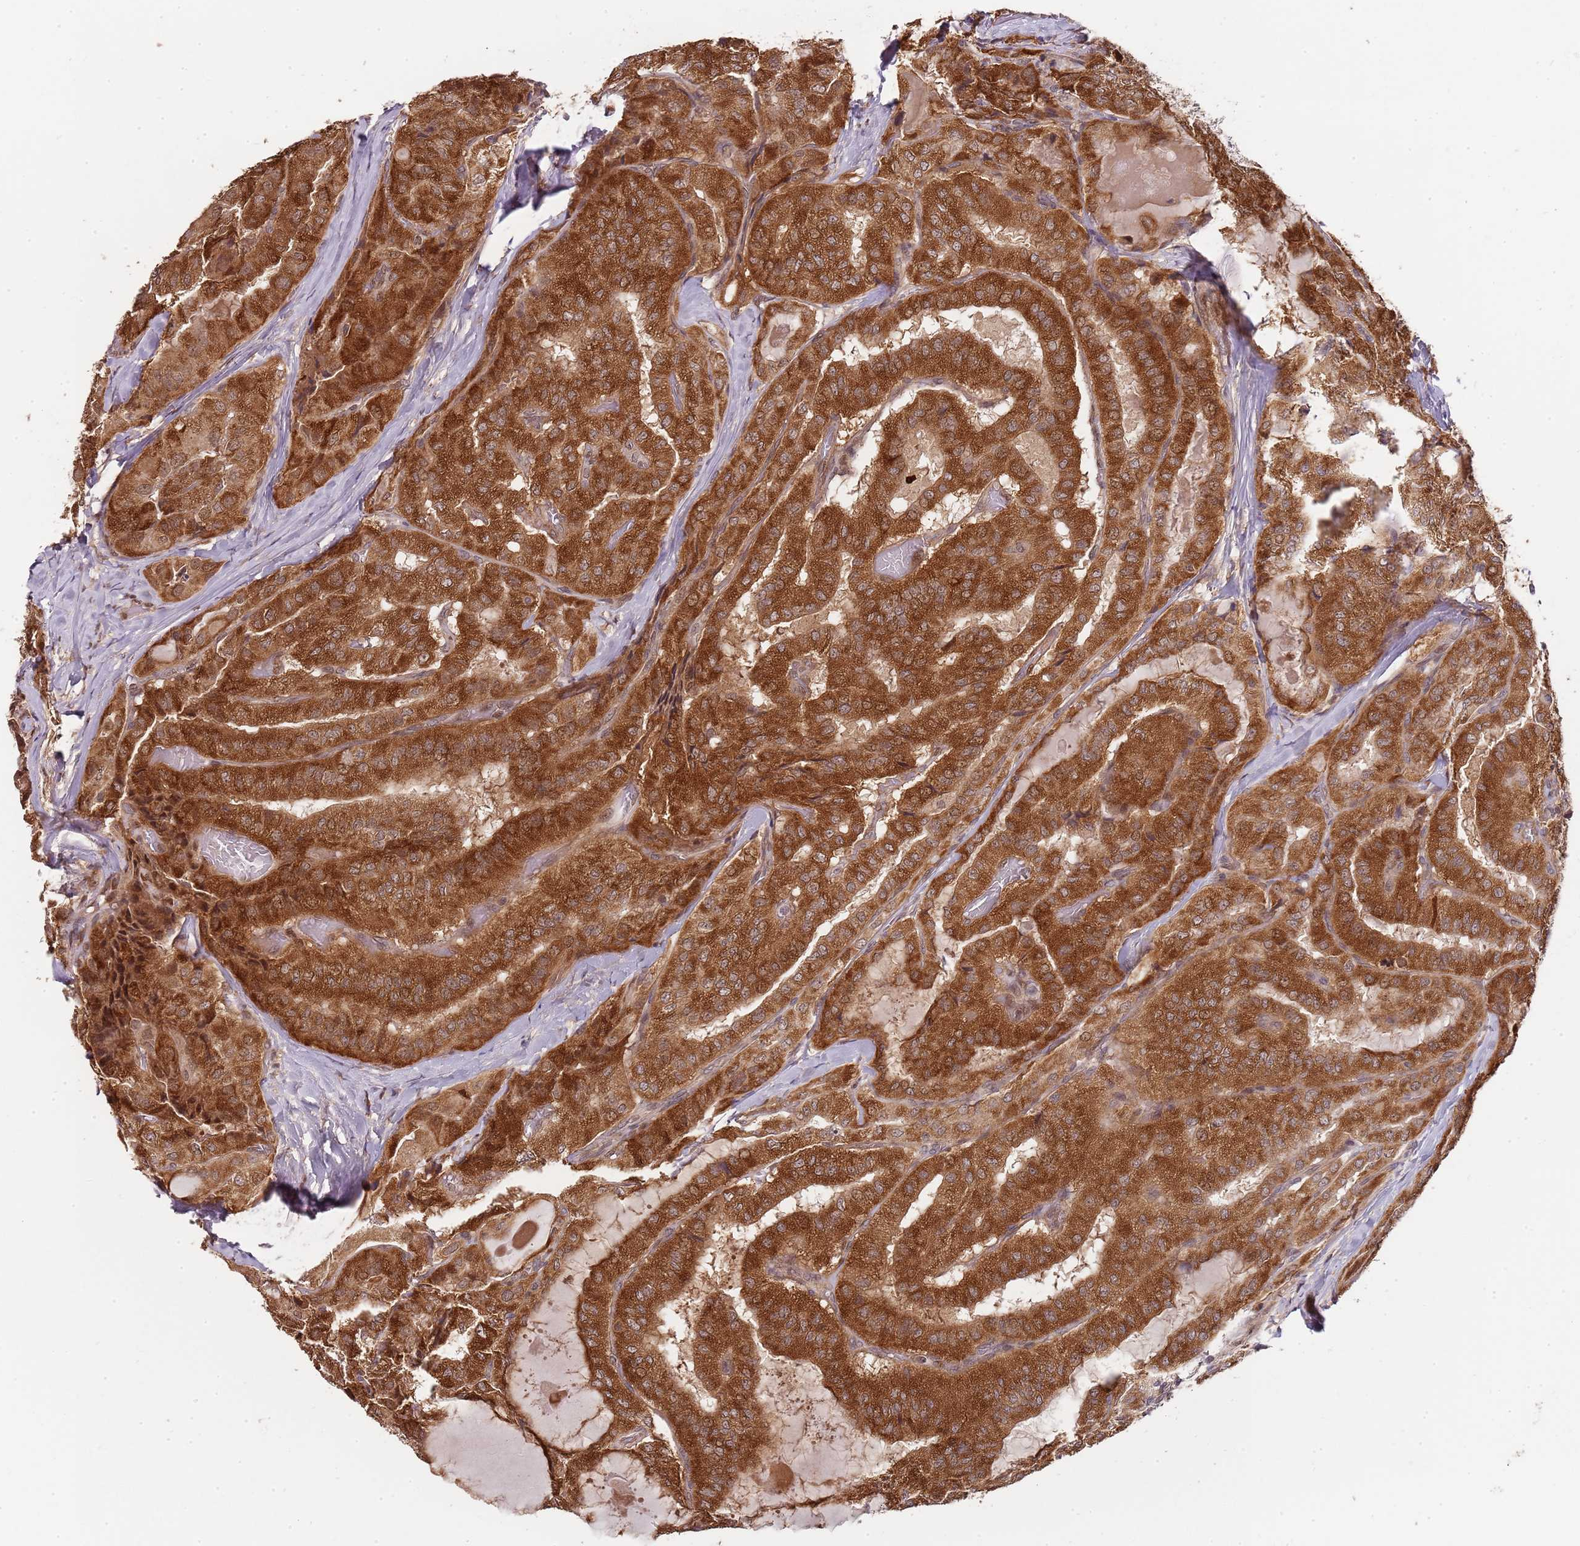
{"staining": {"intensity": "strong", "quantity": ">75%", "location": "cytoplasmic/membranous"}, "tissue": "thyroid cancer", "cell_type": "Tumor cells", "image_type": "cancer", "snomed": [{"axis": "morphology", "description": "Normal tissue, NOS"}, {"axis": "morphology", "description": "Papillary adenocarcinoma, NOS"}, {"axis": "topography", "description": "Thyroid gland"}], "caption": "Thyroid cancer (papillary adenocarcinoma) was stained to show a protein in brown. There is high levels of strong cytoplasmic/membranous positivity in approximately >75% of tumor cells. The staining was performed using DAB to visualize the protein expression in brown, while the nuclei were stained in blue with hematoxylin (Magnification: 20x).", "gene": "EDC3", "patient": {"sex": "female", "age": 59}}